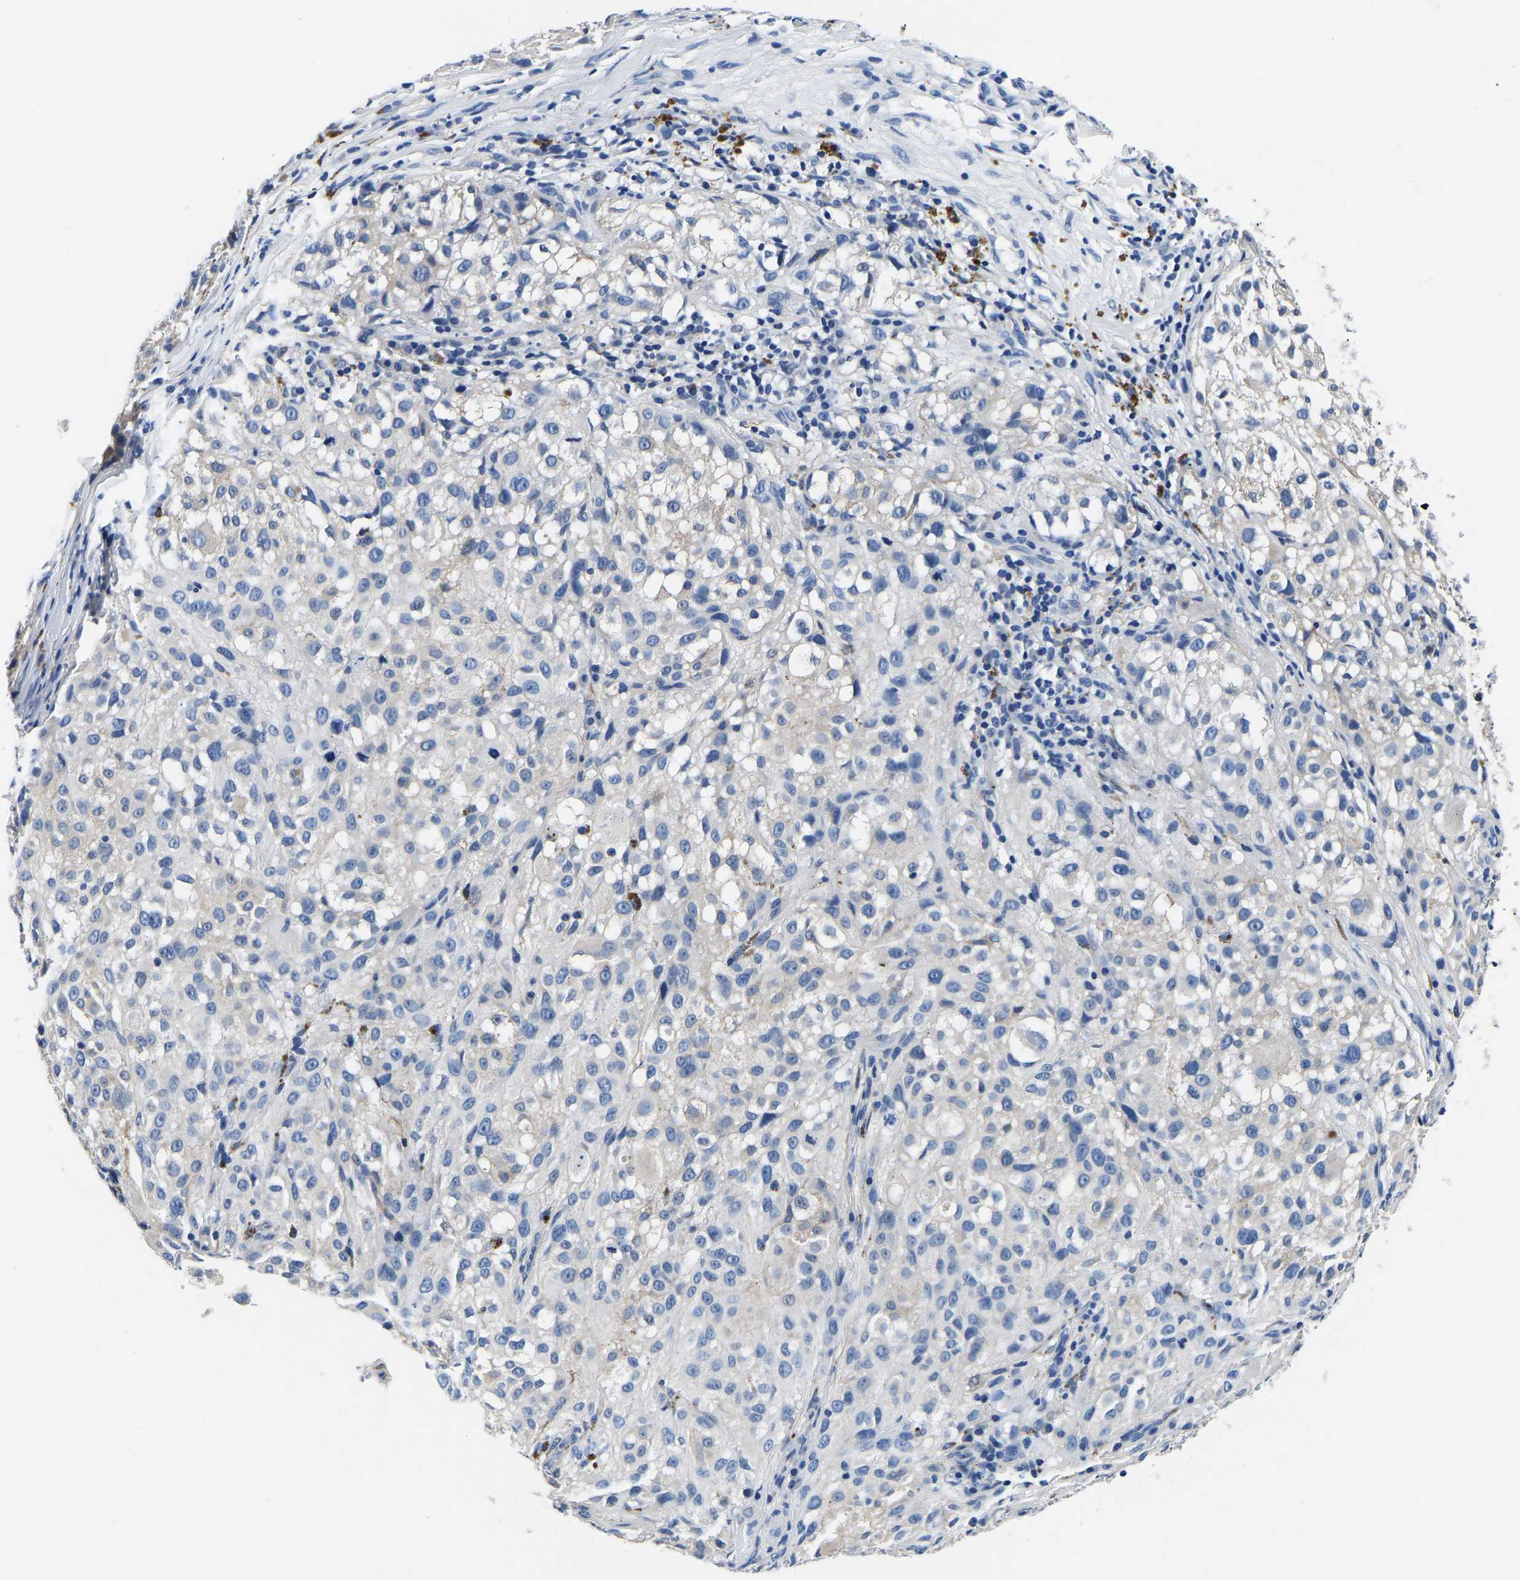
{"staining": {"intensity": "negative", "quantity": "none", "location": "none"}, "tissue": "melanoma", "cell_type": "Tumor cells", "image_type": "cancer", "snomed": [{"axis": "morphology", "description": "Necrosis, NOS"}, {"axis": "morphology", "description": "Malignant melanoma, NOS"}, {"axis": "topography", "description": "Skin"}], "caption": "This is a photomicrograph of immunohistochemistry (IHC) staining of malignant melanoma, which shows no positivity in tumor cells.", "gene": "ACO1", "patient": {"sex": "female", "age": 87}}